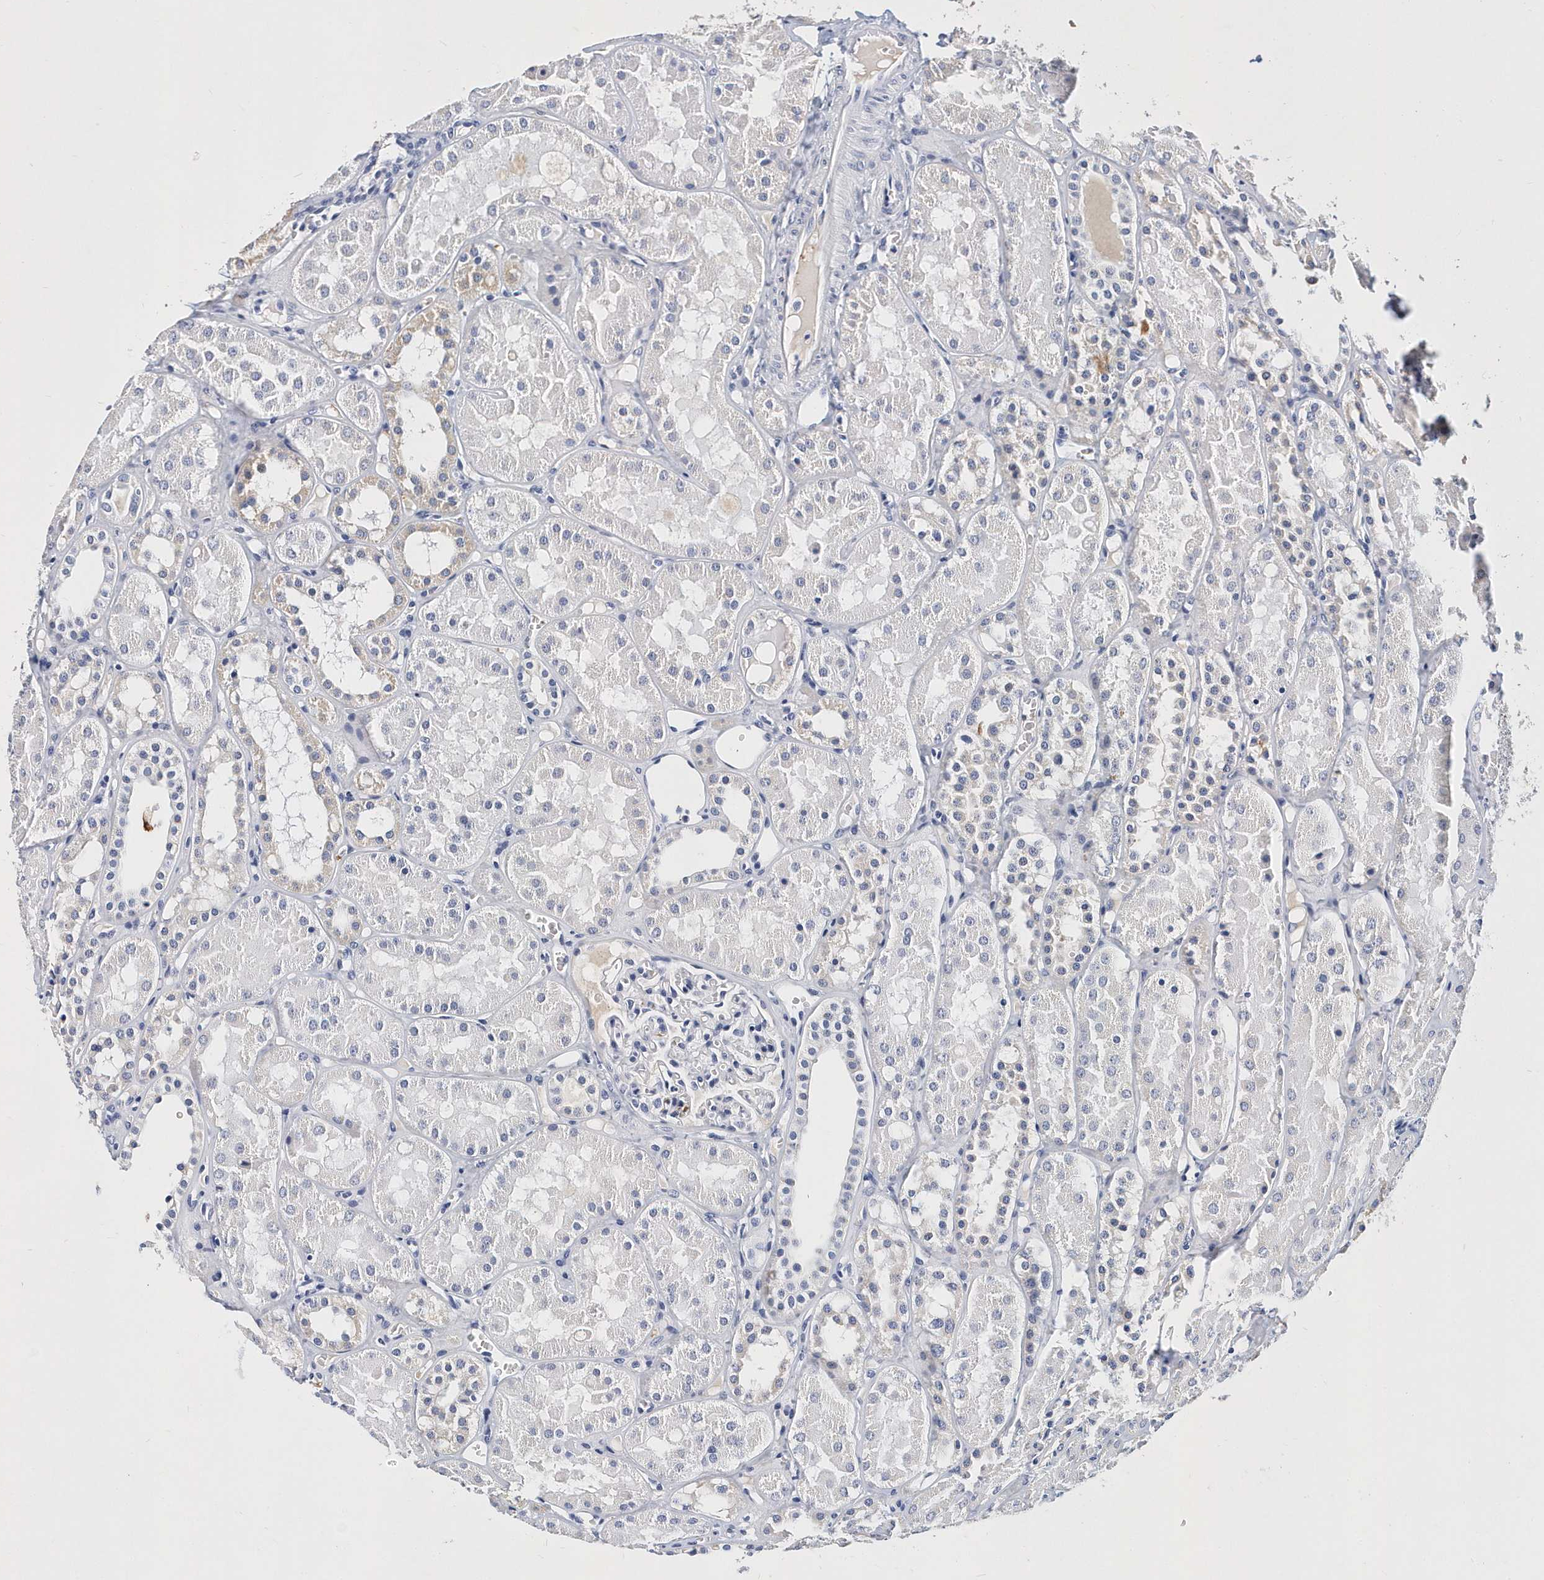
{"staining": {"intensity": "negative", "quantity": "none", "location": "none"}, "tissue": "kidney", "cell_type": "Cells in glomeruli", "image_type": "normal", "snomed": [{"axis": "morphology", "description": "Normal tissue, NOS"}, {"axis": "topography", "description": "Kidney"}], "caption": "Immunohistochemical staining of unremarkable kidney reveals no significant positivity in cells in glomeruli.", "gene": "ITGA2B", "patient": {"sex": "male", "age": 16}}